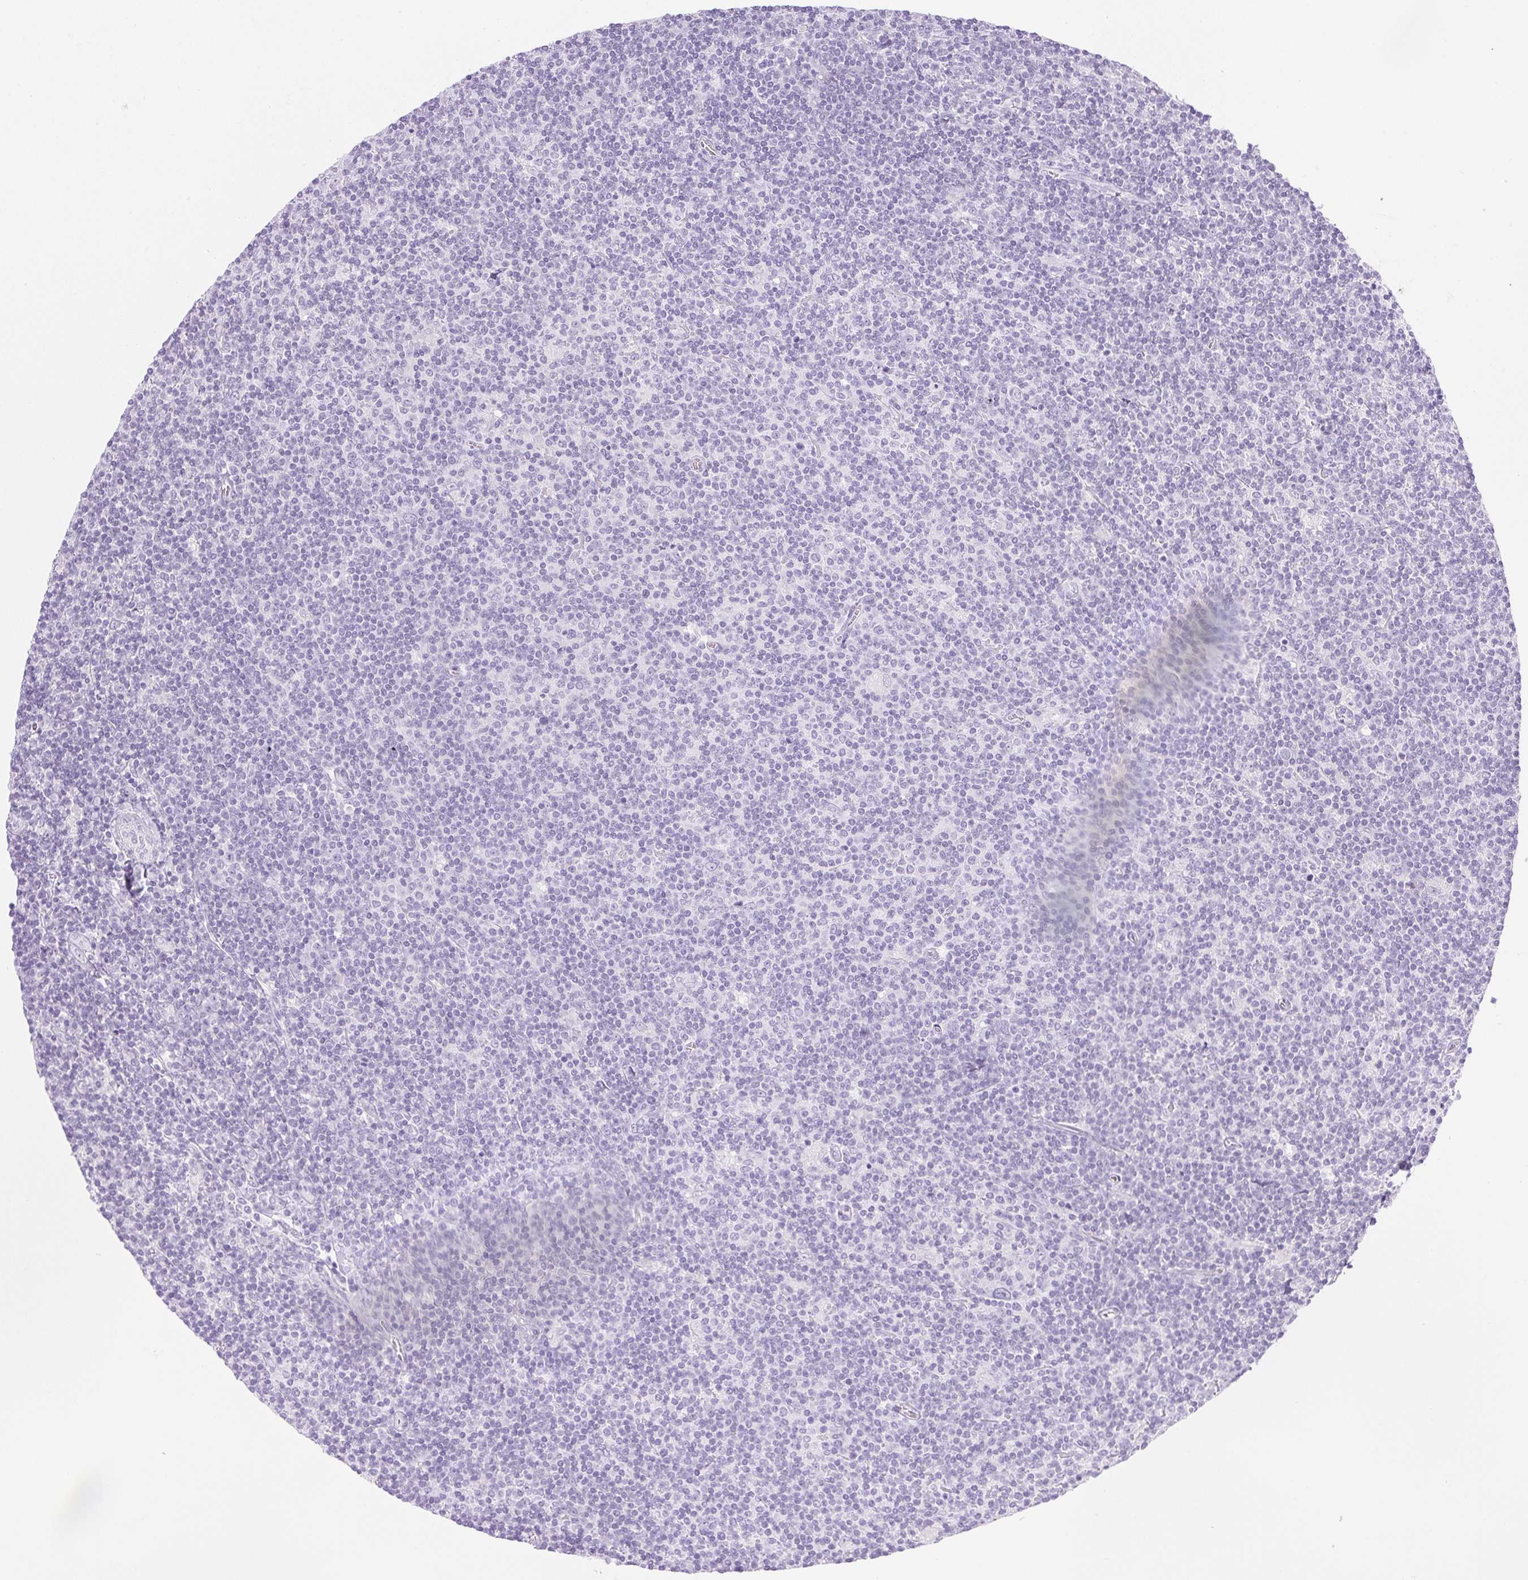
{"staining": {"intensity": "negative", "quantity": "none", "location": "none"}, "tissue": "lymphoma", "cell_type": "Tumor cells", "image_type": "cancer", "snomed": [{"axis": "morphology", "description": "Hodgkin's disease, NOS"}, {"axis": "topography", "description": "Lymph node"}], "caption": "IHC micrograph of neoplastic tissue: human Hodgkin's disease stained with DAB exhibits no significant protein positivity in tumor cells. The staining was performed using DAB (3,3'-diaminobenzidine) to visualize the protein expression in brown, while the nuclei were stained in blue with hematoxylin (Magnification: 20x).", "gene": "CPB1", "patient": {"sex": "male", "age": 40}}